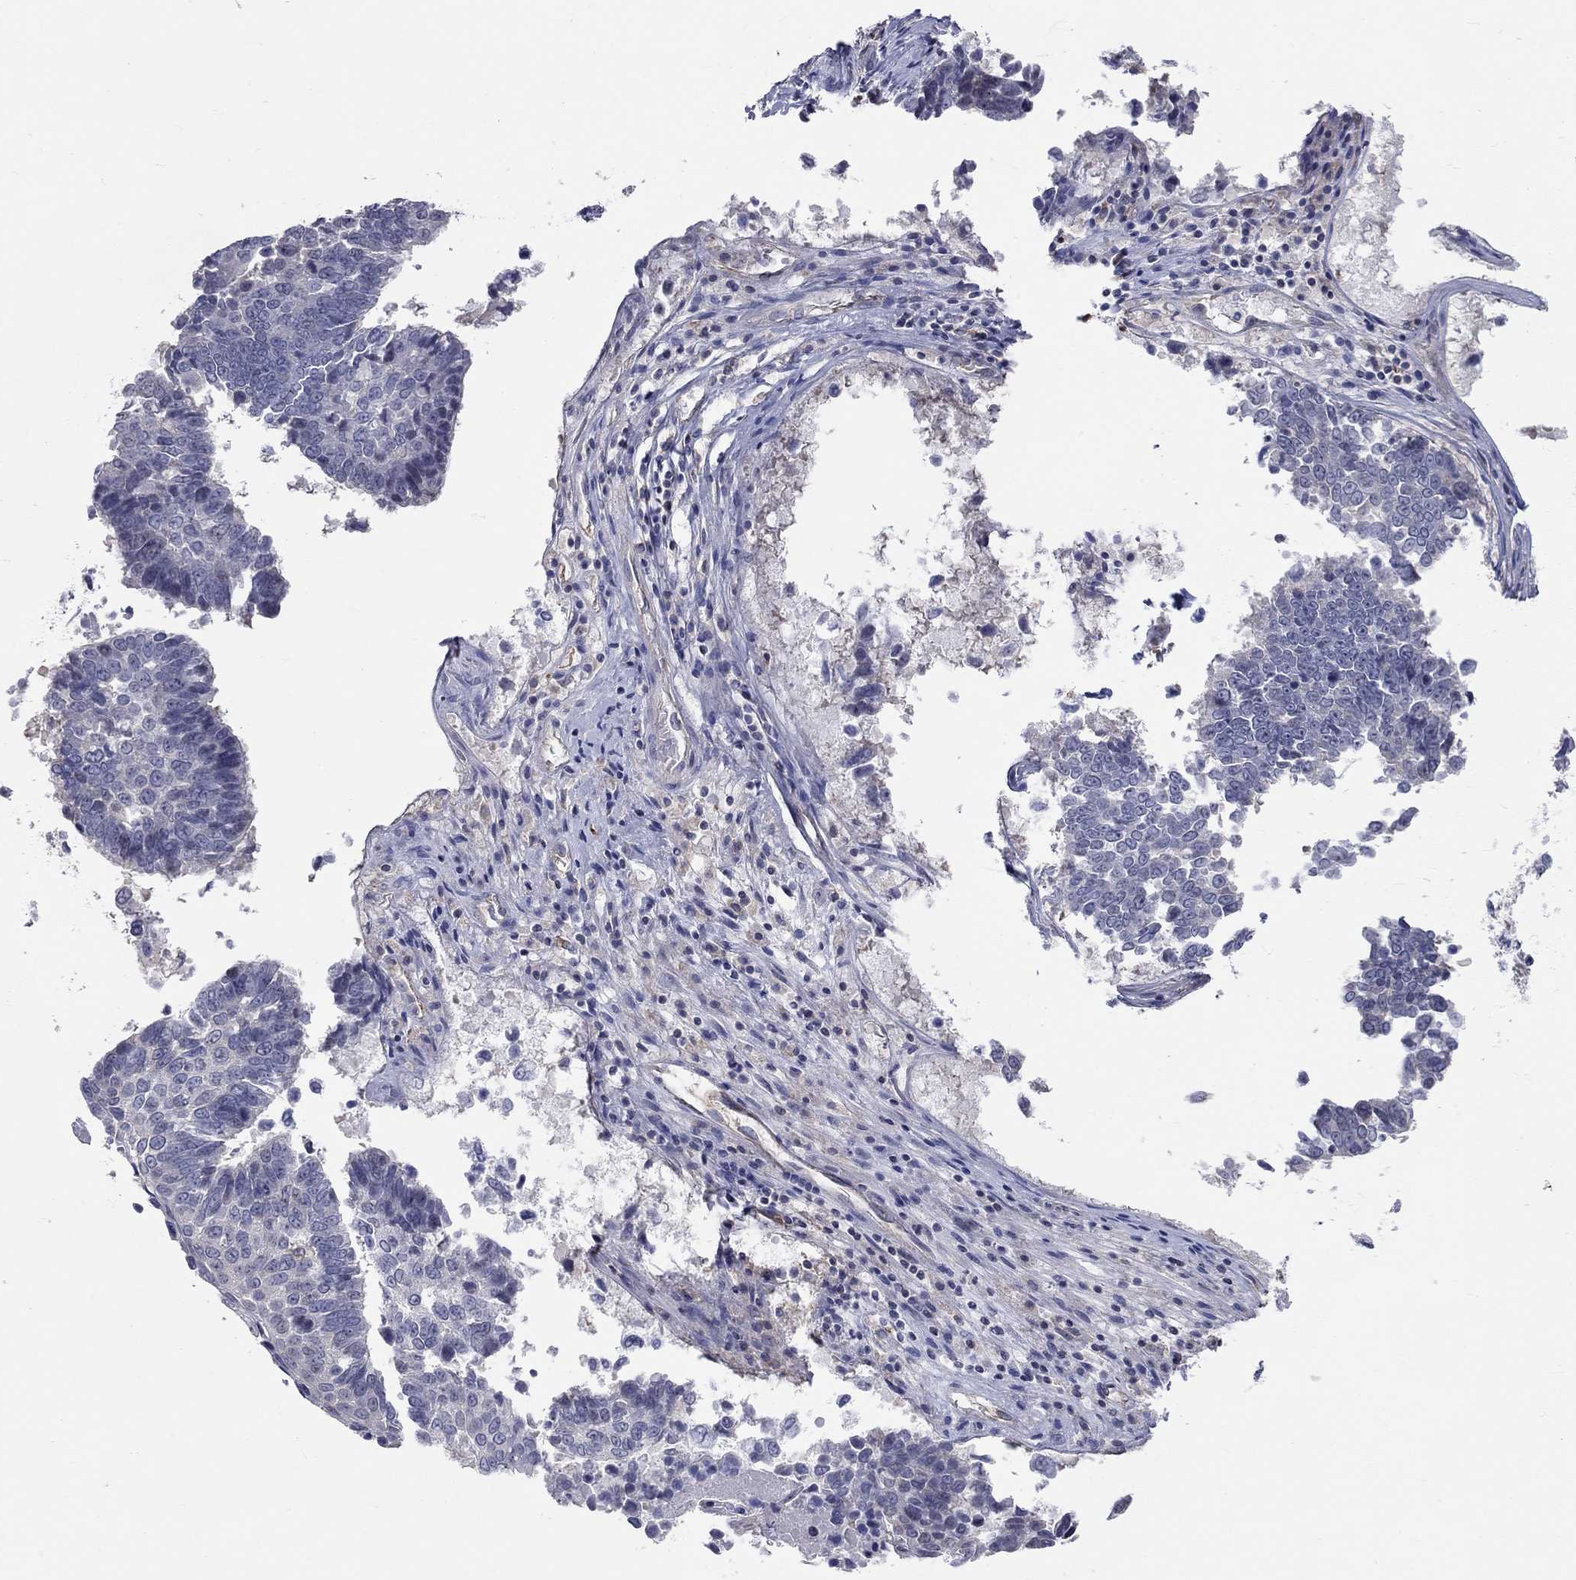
{"staining": {"intensity": "weak", "quantity": "<25%", "location": "cytoplasmic/membranous"}, "tissue": "lung cancer", "cell_type": "Tumor cells", "image_type": "cancer", "snomed": [{"axis": "morphology", "description": "Squamous cell carcinoma, NOS"}, {"axis": "topography", "description": "Lung"}], "caption": "High magnification brightfield microscopy of lung cancer stained with DAB (brown) and counterstained with hematoxylin (blue): tumor cells show no significant staining. The staining is performed using DAB (3,3'-diaminobenzidine) brown chromogen with nuclei counter-stained in using hematoxylin.", "gene": "PCDHGA10", "patient": {"sex": "male", "age": 73}}